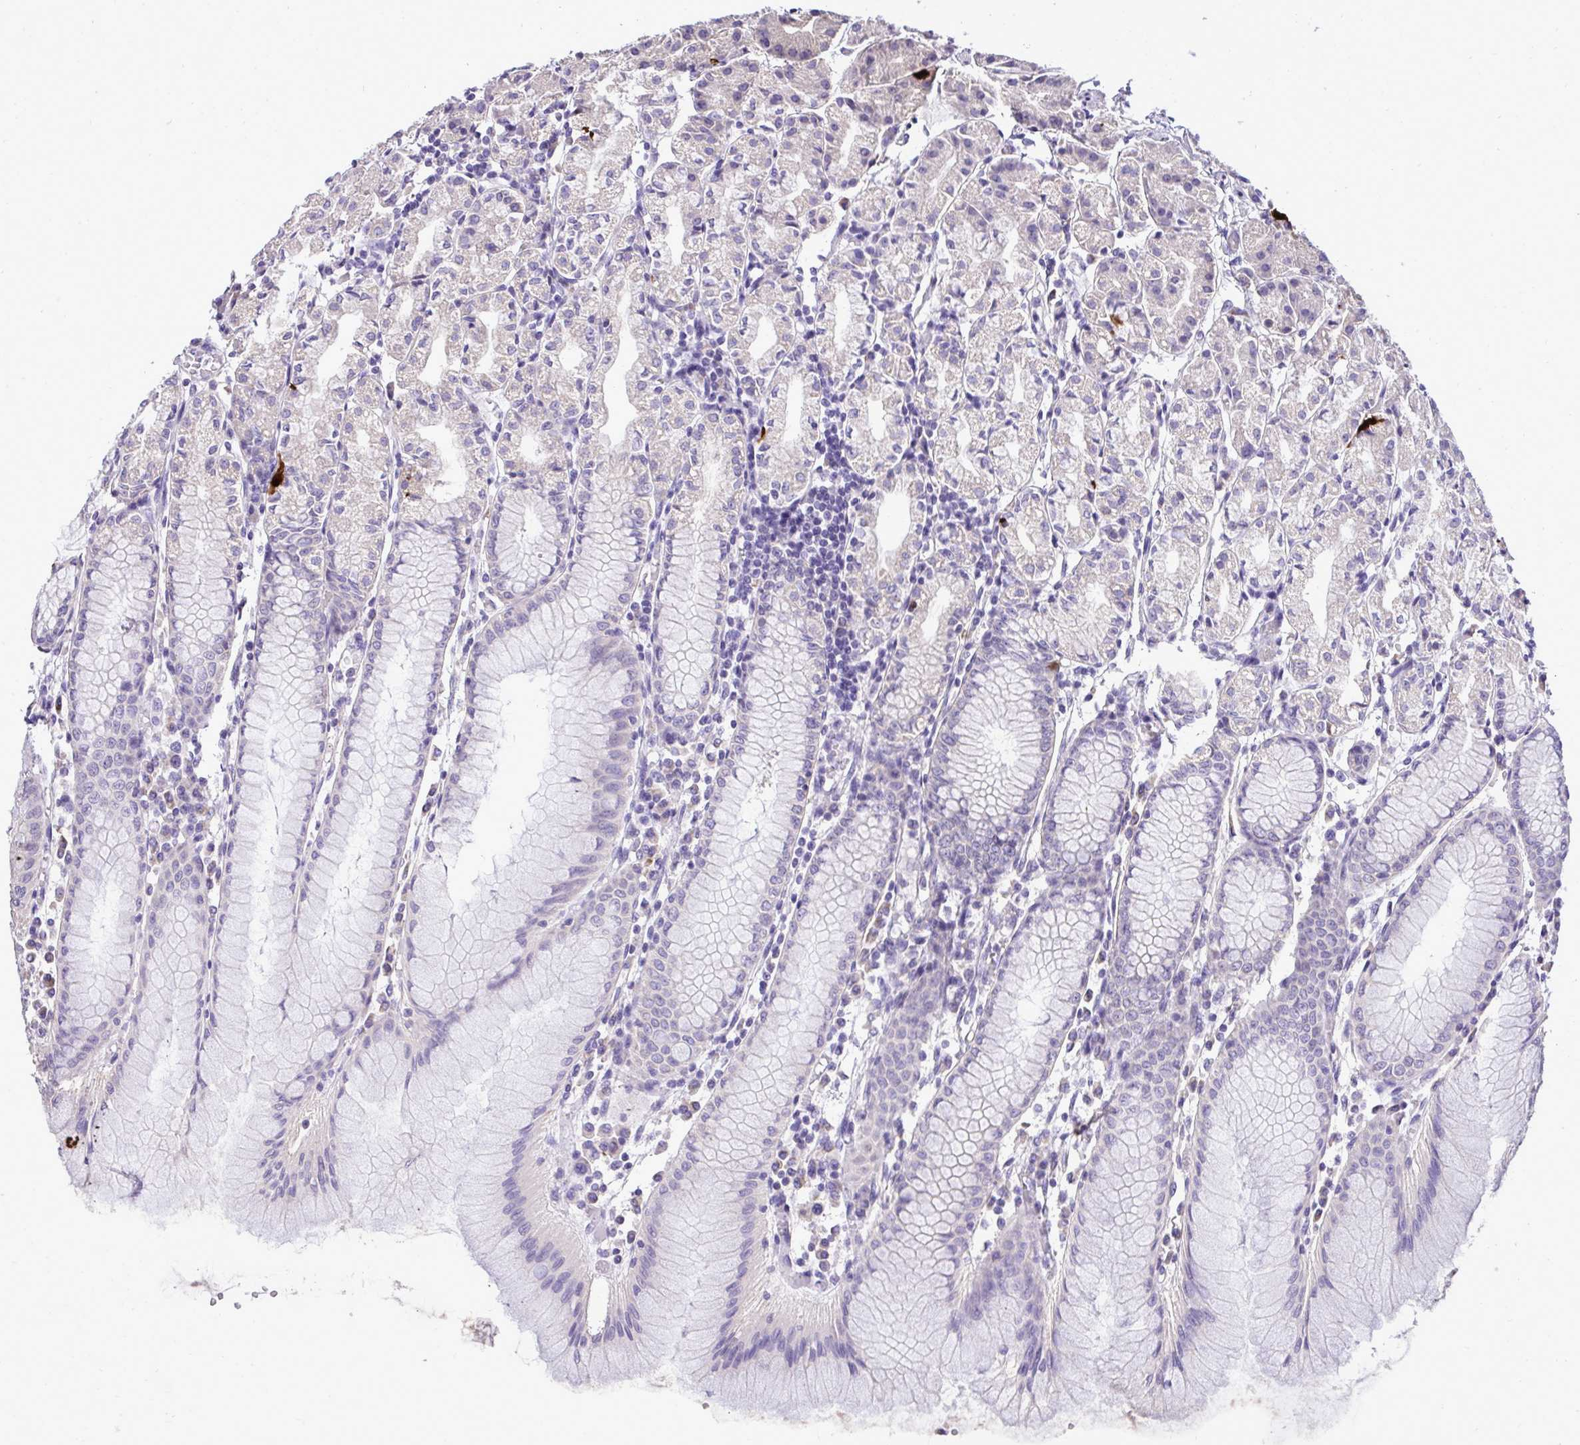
{"staining": {"intensity": "strong", "quantity": "<25%", "location": "cytoplasmic/membranous"}, "tissue": "stomach", "cell_type": "Glandular cells", "image_type": "normal", "snomed": [{"axis": "morphology", "description": "Normal tissue, NOS"}, {"axis": "topography", "description": "Stomach"}], "caption": "Immunohistochemical staining of normal stomach exhibits strong cytoplasmic/membranous protein expression in approximately <25% of glandular cells.", "gene": "ST8SIA2", "patient": {"sex": "female", "age": 57}}